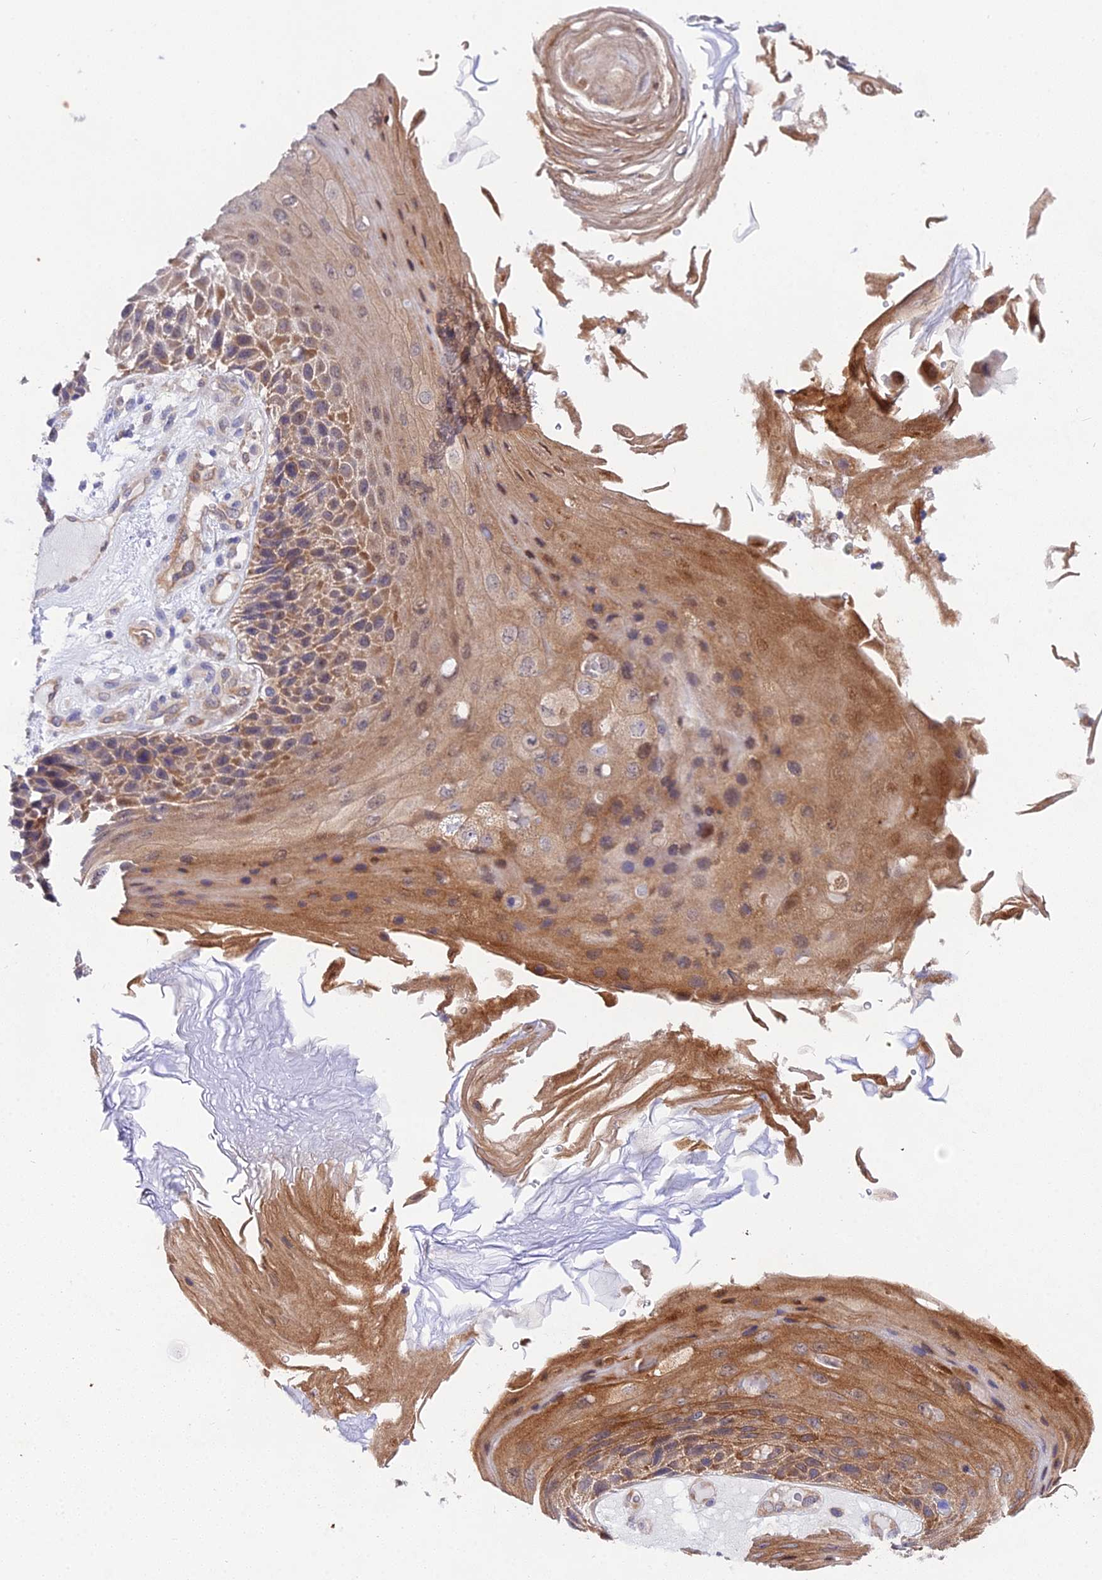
{"staining": {"intensity": "moderate", "quantity": ">75%", "location": "cytoplasmic/membranous"}, "tissue": "skin cancer", "cell_type": "Tumor cells", "image_type": "cancer", "snomed": [{"axis": "morphology", "description": "Squamous cell carcinoma, NOS"}, {"axis": "topography", "description": "Skin"}], "caption": "Protein expression analysis of skin cancer exhibits moderate cytoplasmic/membranous staining in about >75% of tumor cells. The staining was performed using DAB (3,3'-diaminobenzidine), with brown indicating positive protein expression. Nuclei are stained blue with hematoxylin.", "gene": "PPP2R2C", "patient": {"sex": "female", "age": 88}}